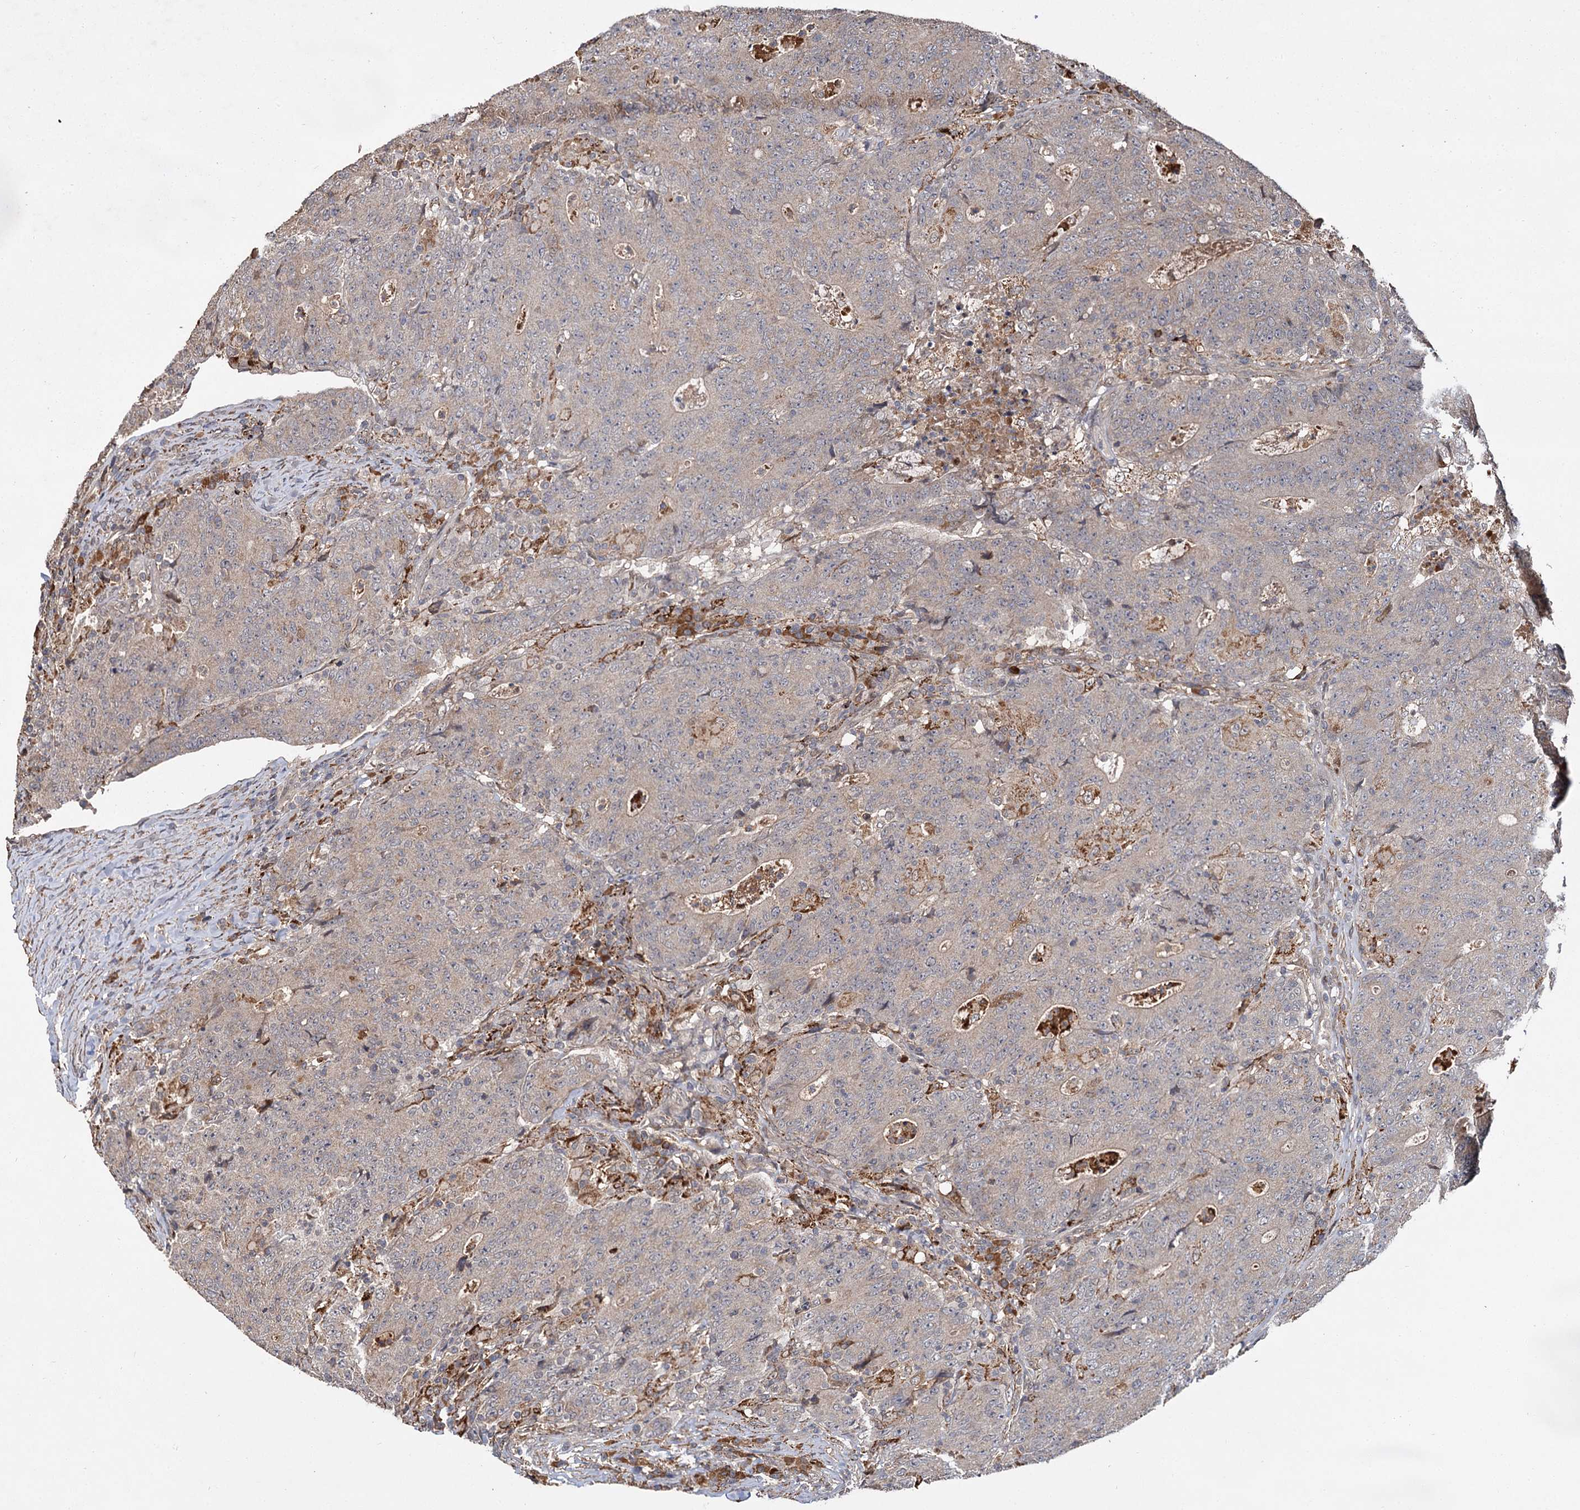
{"staining": {"intensity": "negative", "quantity": "none", "location": "none"}, "tissue": "colorectal cancer", "cell_type": "Tumor cells", "image_type": "cancer", "snomed": [{"axis": "morphology", "description": "Adenocarcinoma, NOS"}, {"axis": "topography", "description": "Colon"}], "caption": "Immunohistochemistry (IHC) photomicrograph of neoplastic tissue: colorectal cancer stained with DAB (3,3'-diaminobenzidine) exhibits no significant protein staining in tumor cells.", "gene": "MBD6", "patient": {"sex": "female", "age": 75}}